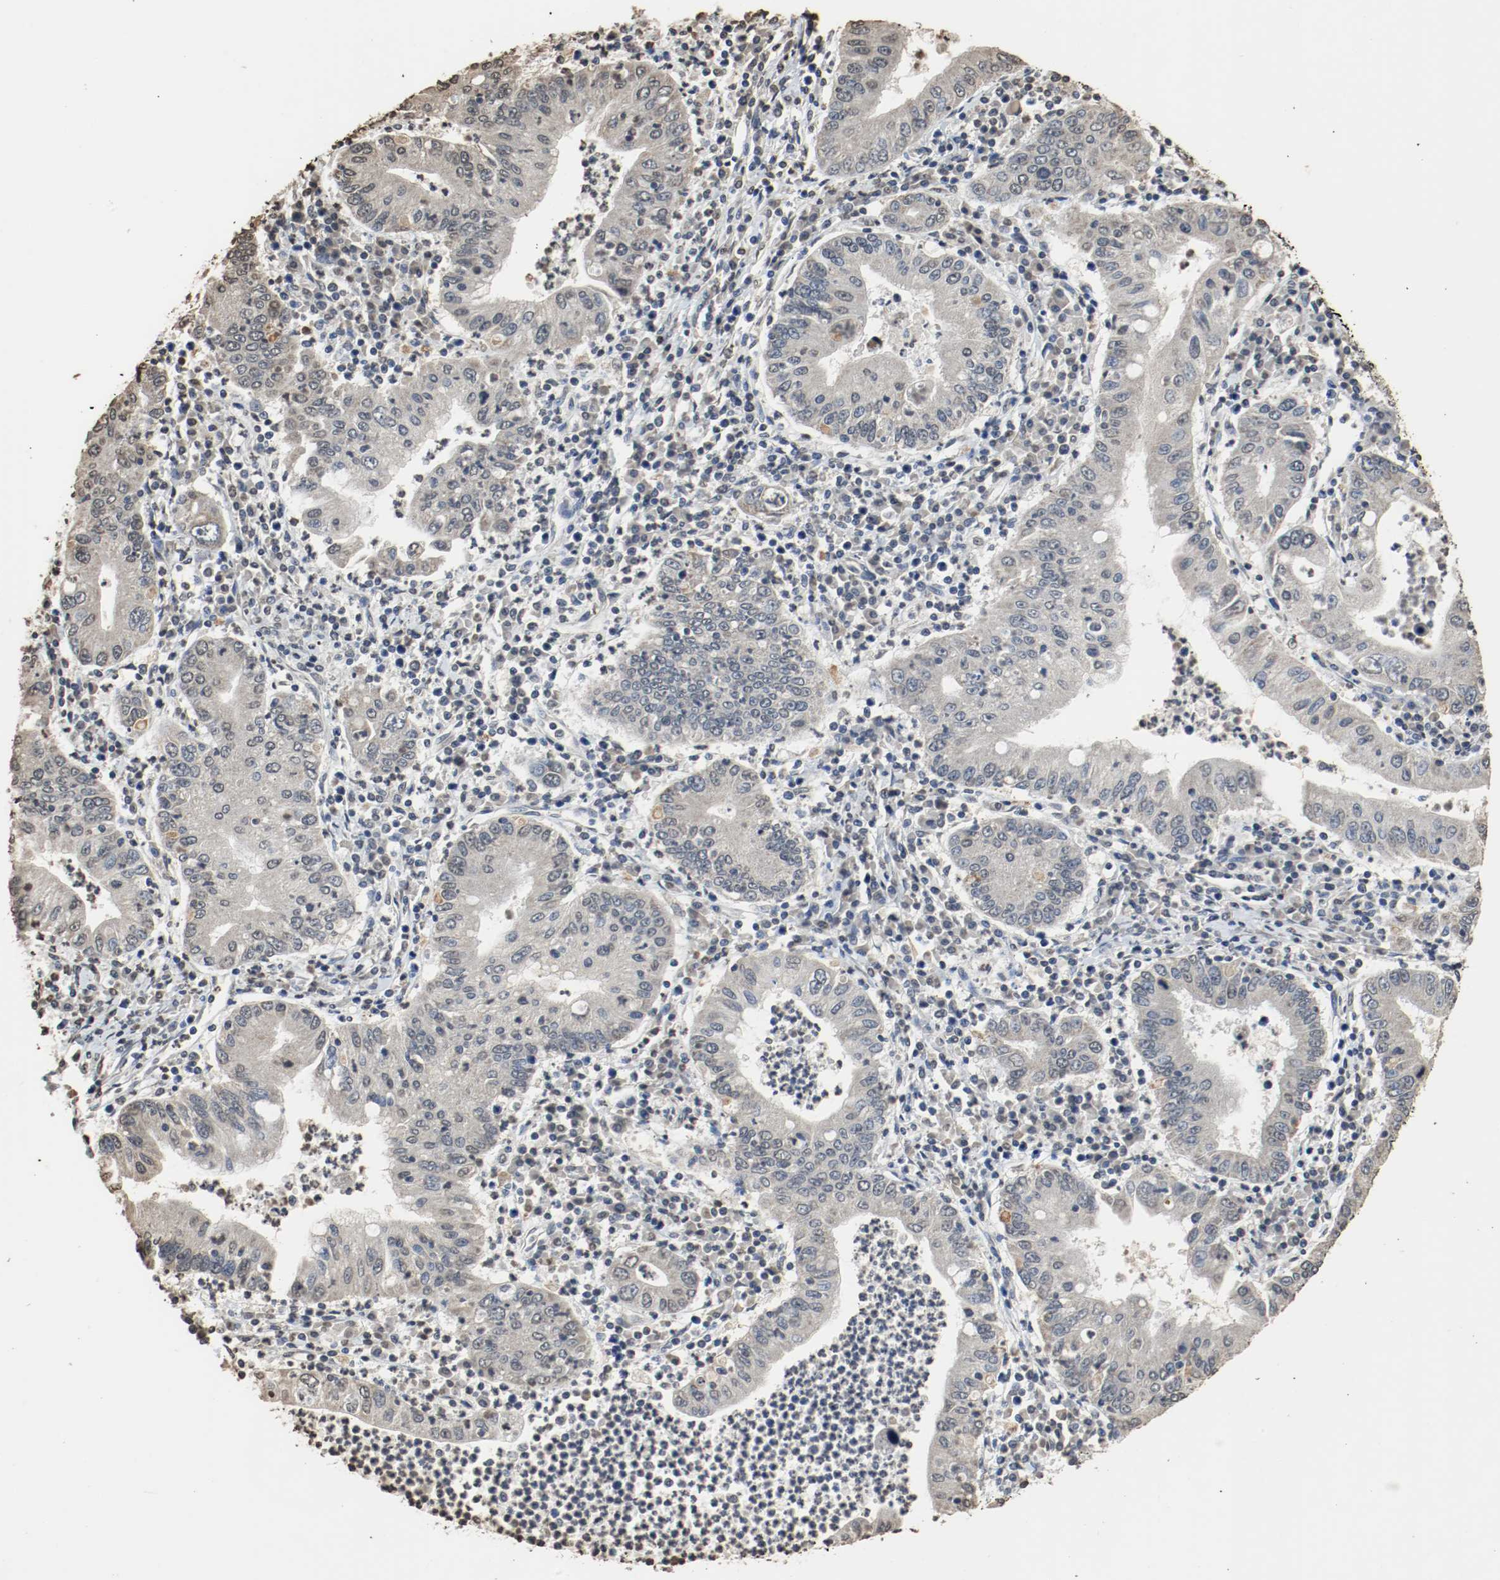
{"staining": {"intensity": "negative", "quantity": "none", "location": "none"}, "tissue": "stomach cancer", "cell_type": "Tumor cells", "image_type": "cancer", "snomed": [{"axis": "morphology", "description": "Normal tissue, NOS"}, {"axis": "morphology", "description": "Adenocarcinoma, NOS"}, {"axis": "topography", "description": "Esophagus"}, {"axis": "topography", "description": "Stomach, upper"}, {"axis": "topography", "description": "Peripheral nerve tissue"}], "caption": "DAB immunohistochemical staining of human stomach cancer reveals no significant positivity in tumor cells.", "gene": "RTN4", "patient": {"sex": "male", "age": 62}}